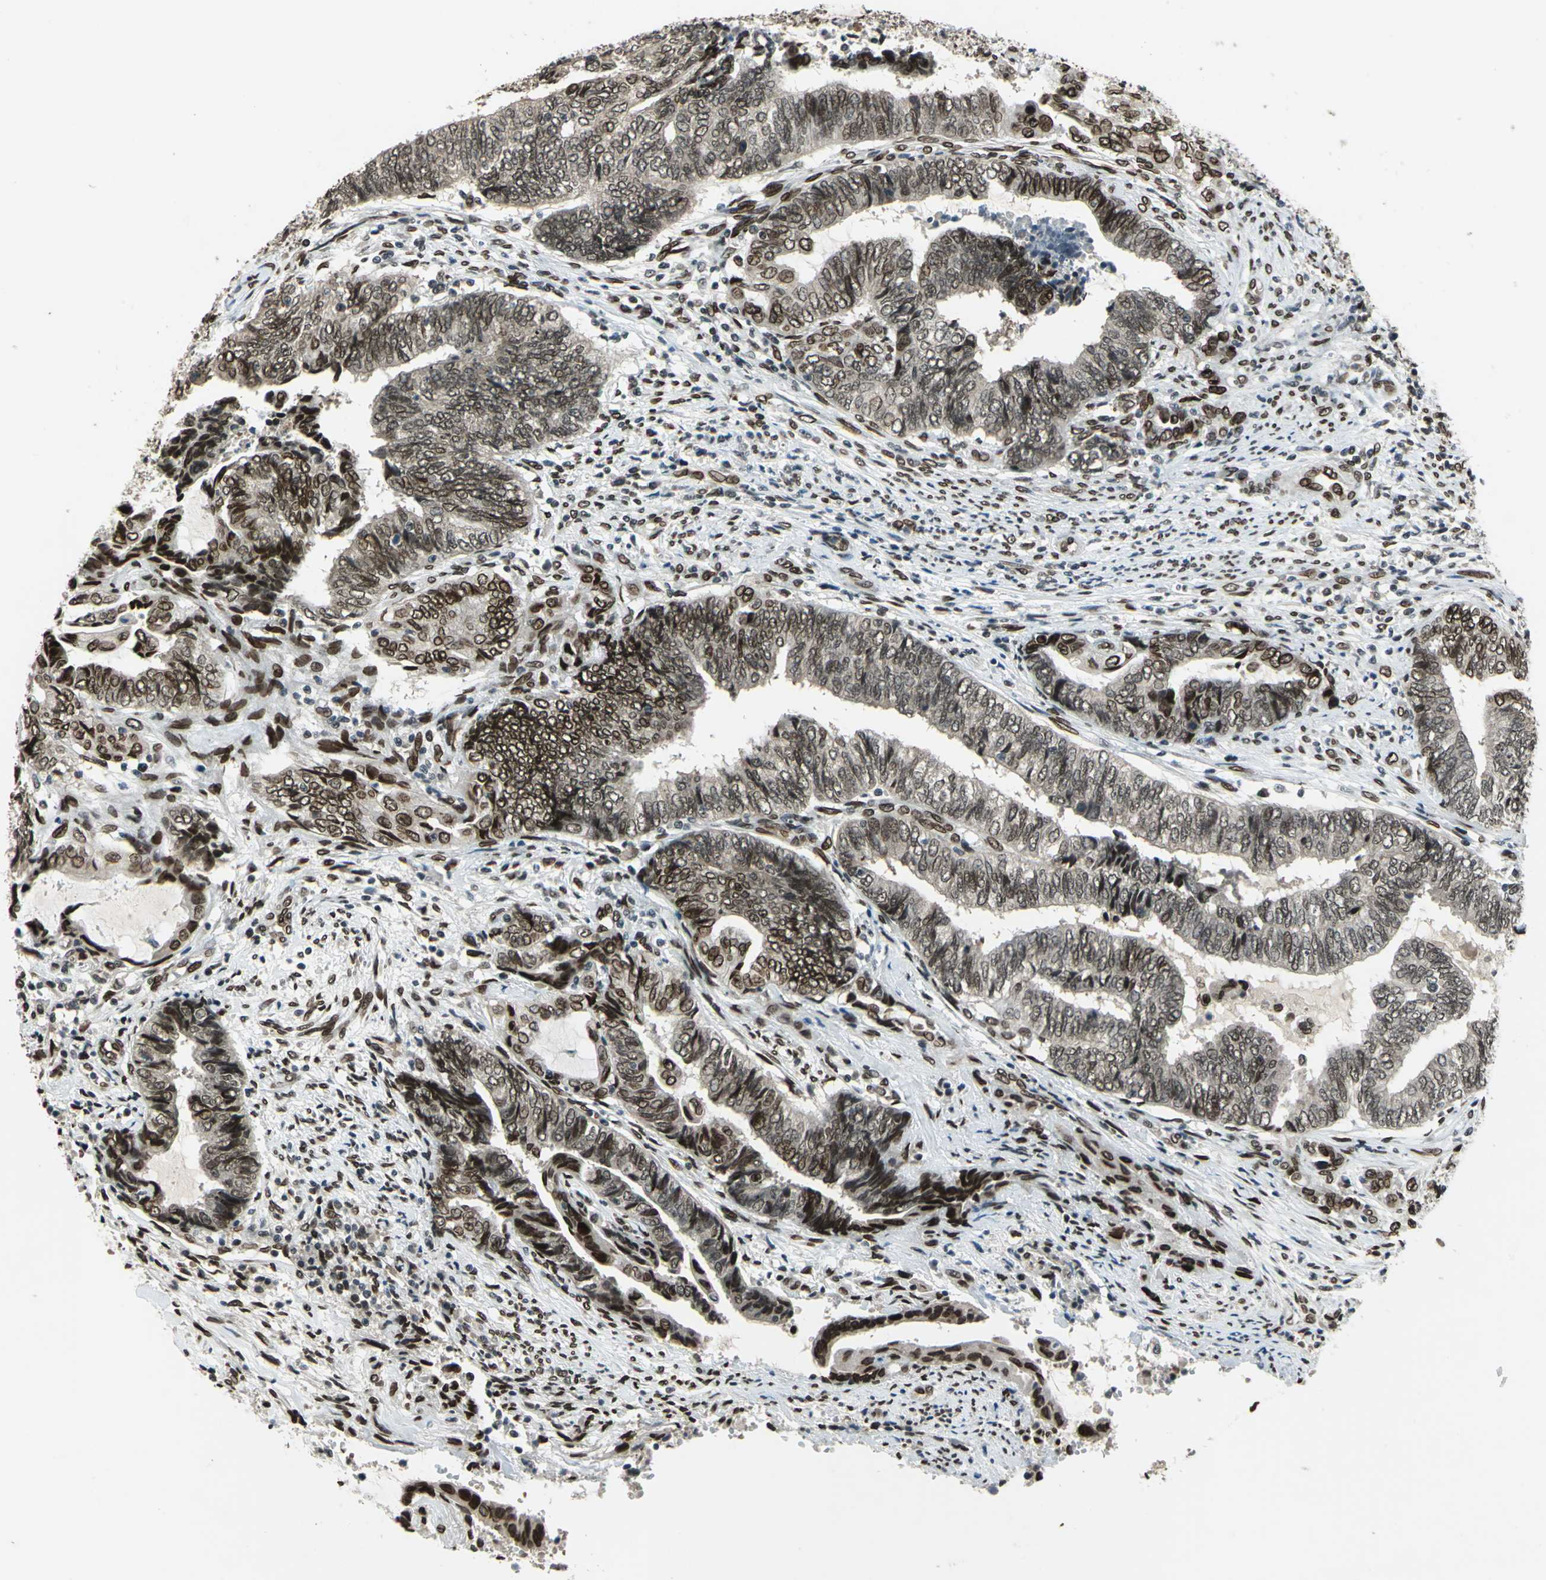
{"staining": {"intensity": "strong", "quantity": ">75%", "location": "cytoplasmic/membranous,nuclear"}, "tissue": "endometrial cancer", "cell_type": "Tumor cells", "image_type": "cancer", "snomed": [{"axis": "morphology", "description": "Adenocarcinoma, NOS"}, {"axis": "topography", "description": "Uterus"}, {"axis": "topography", "description": "Endometrium"}], "caption": "Immunohistochemistry of endometrial cancer shows high levels of strong cytoplasmic/membranous and nuclear staining in approximately >75% of tumor cells. (DAB IHC with brightfield microscopy, high magnification).", "gene": "ISY1", "patient": {"sex": "female", "age": 70}}